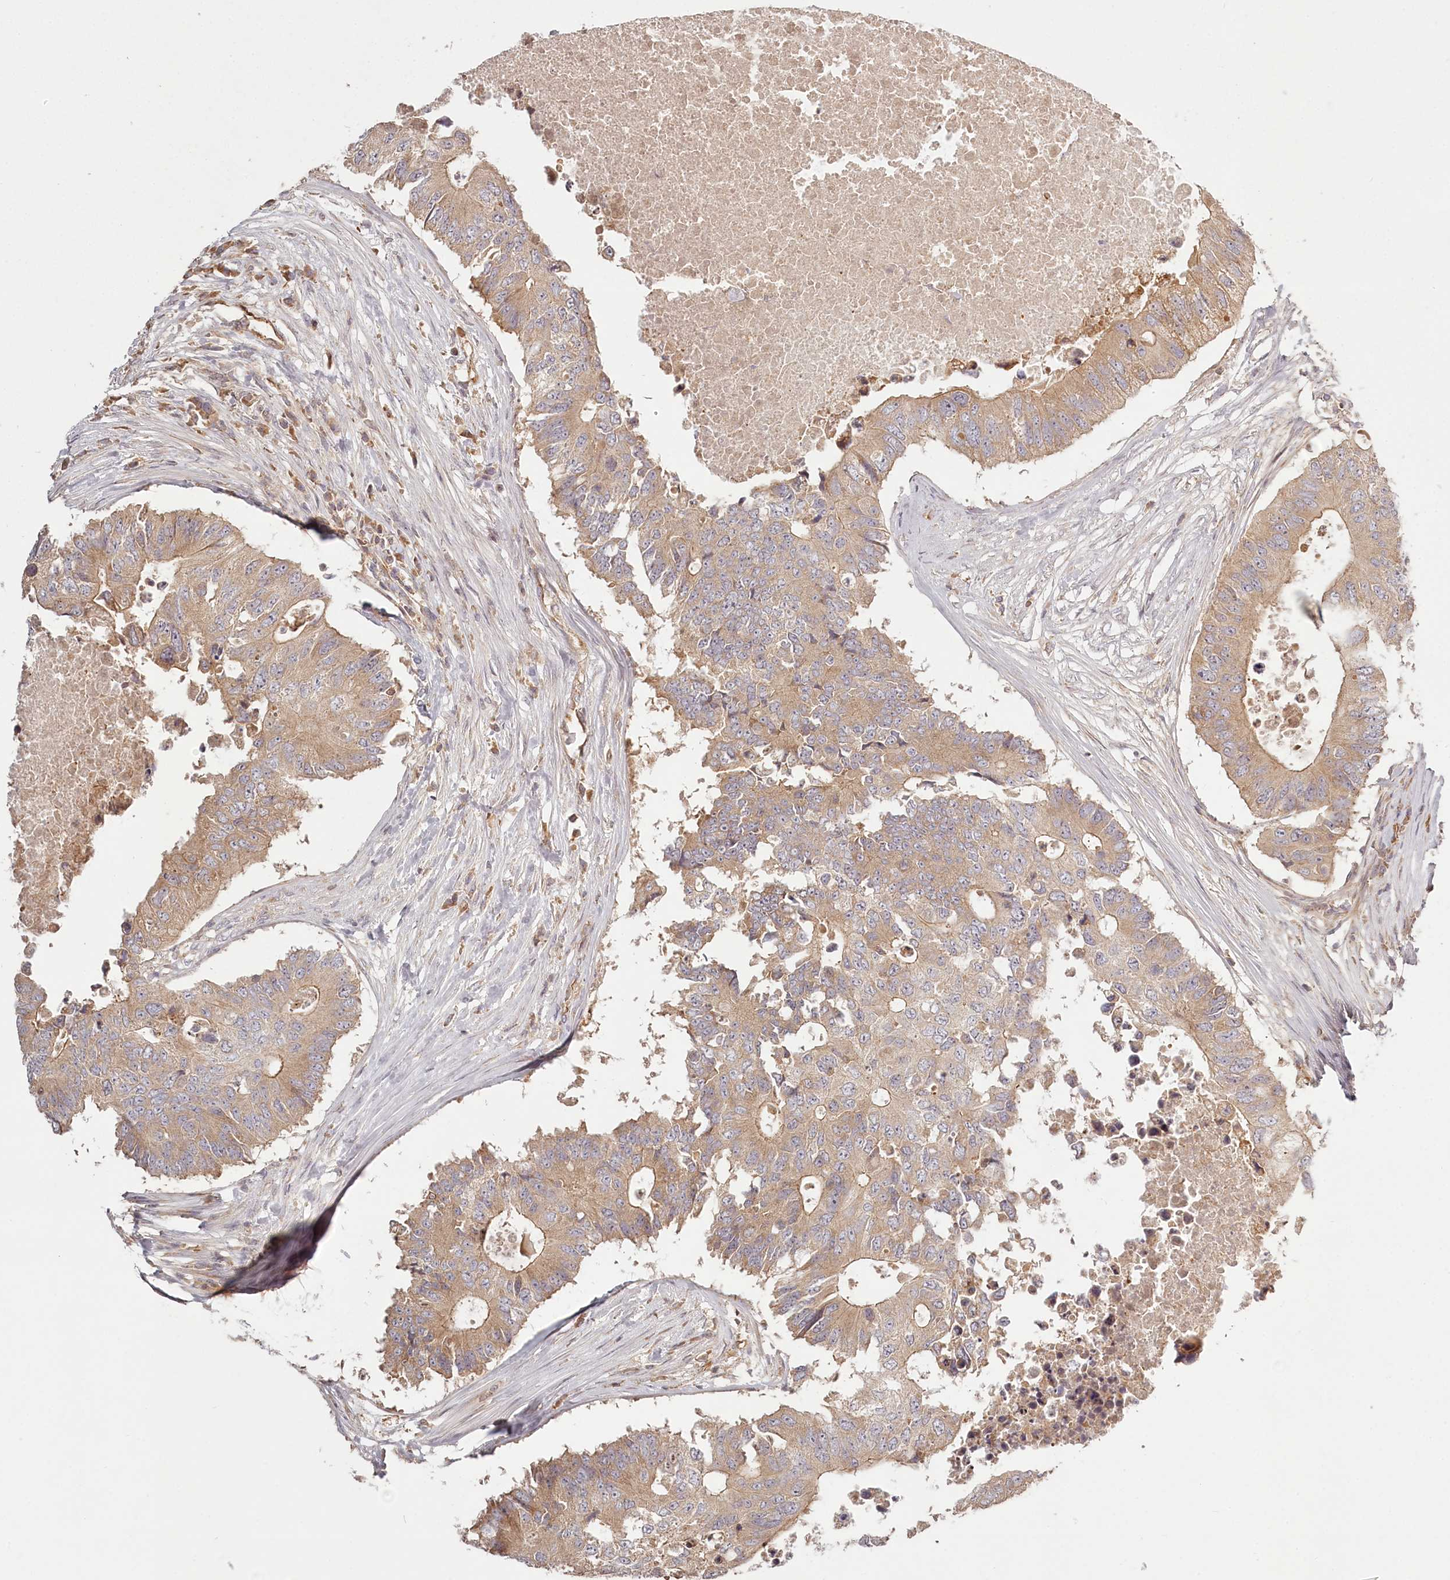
{"staining": {"intensity": "weak", "quantity": ">75%", "location": "cytoplasmic/membranous"}, "tissue": "colorectal cancer", "cell_type": "Tumor cells", "image_type": "cancer", "snomed": [{"axis": "morphology", "description": "Adenocarcinoma, NOS"}, {"axis": "topography", "description": "Colon"}], "caption": "This is an image of immunohistochemistry staining of colorectal adenocarcinoma, which shows weak expression in the cytoplasmic/membranous of tumor cells.", "gene": "TMIE", "patient": {"sex": "male", "age": 71}}